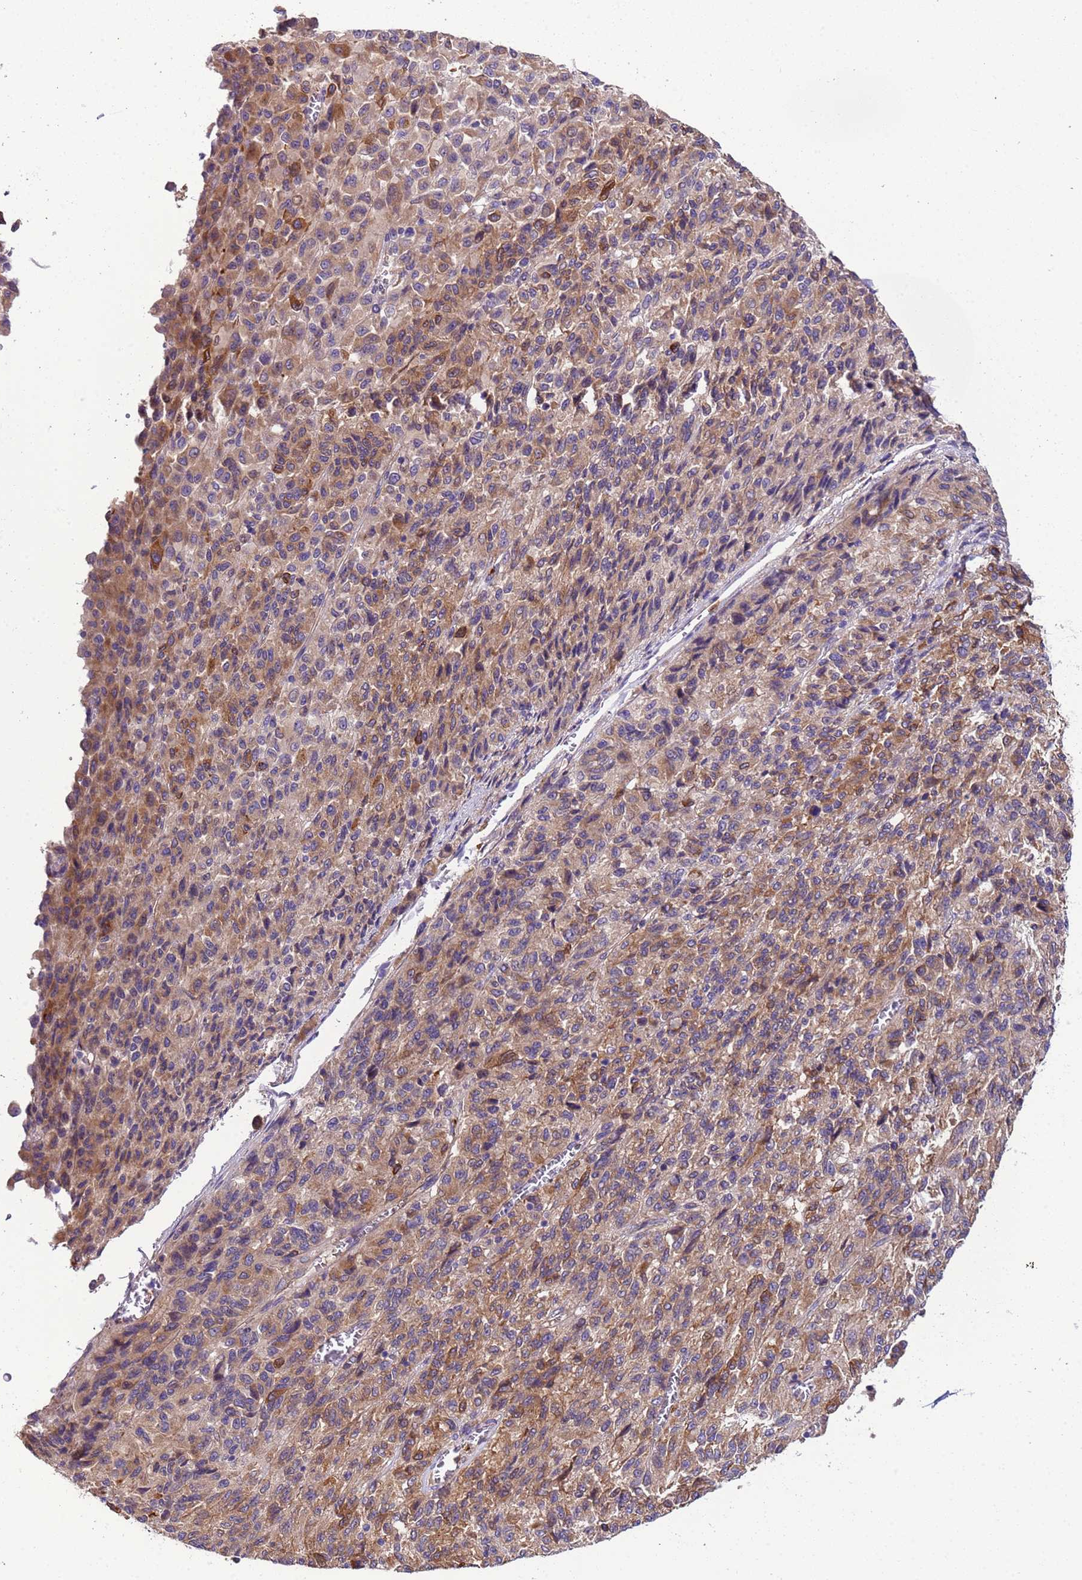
{"staining": {"intensity": "moderate", "quantity": "25%-75%", "location": "cytoplasmic/membranous"}, "tissue": "melanoma", "cell_type": "Tumor cells", "image_type": "cancer", "snomed": [{"axis": "morphology", "description": "Malignant melanoma, Metastatic site"}, {"axis": "topography", "description": "Lung"}], "caption": "This histopathology image shows IHC staining of human malignant melanoma (metastatic site), with medium moderate cytoplasmic/membranous positivity in about 25%-75% of tumor cells.", "gene": "PAQR7", "patient": {"sex": "male", "age": 64}}